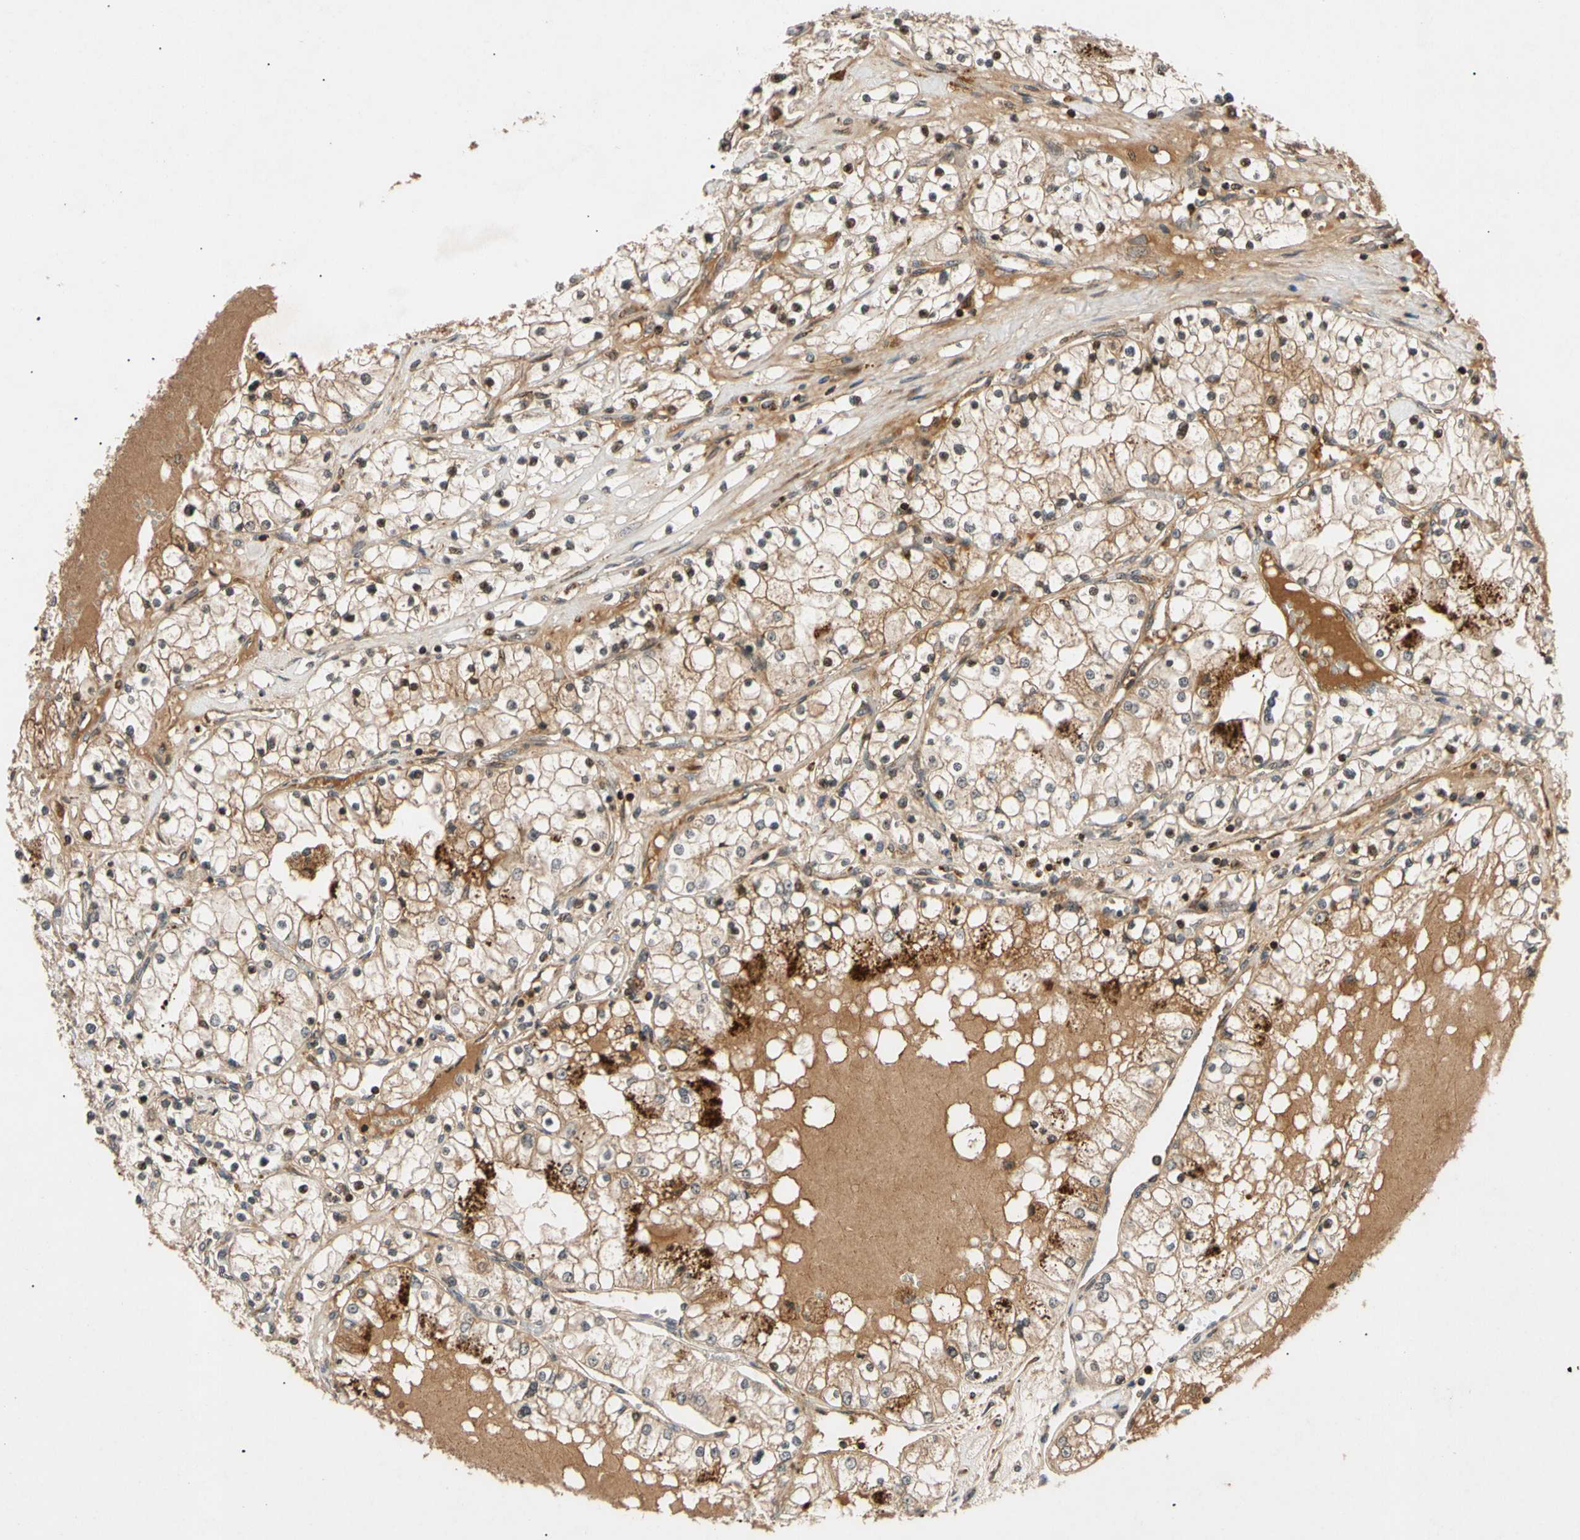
{"staining": {"intensity": "moderate", "quantity": ">75%", "location": "cytoplasmic/membranous,nuclear"}, "tissue": "renal cancer", "cell_type": "Tumor cells", "image_type": "cancer", "snomed": [{"axis": "morphology", "description": "Adenocarcinoma, NOS"}, {"axis": "topography", "description": "Kidney"}], "caption": "Immunohistochemistry (IHC) staining of adenocarcinoma (renal), which shows medium levels of moderate cytoplasmic/membranous and nuclear expression in about >75% of tumor cells indicating moderate cytoplasmic/membranous and nuclear protein positivity. The staining was performed using DAB (3,3'-diaminobenzidine) (brown) for protein detection and nuclei were counterstained in hematoxylin (blue).", "gene": "MRPS22", "patient": {"sex": "male", "age": 68}}